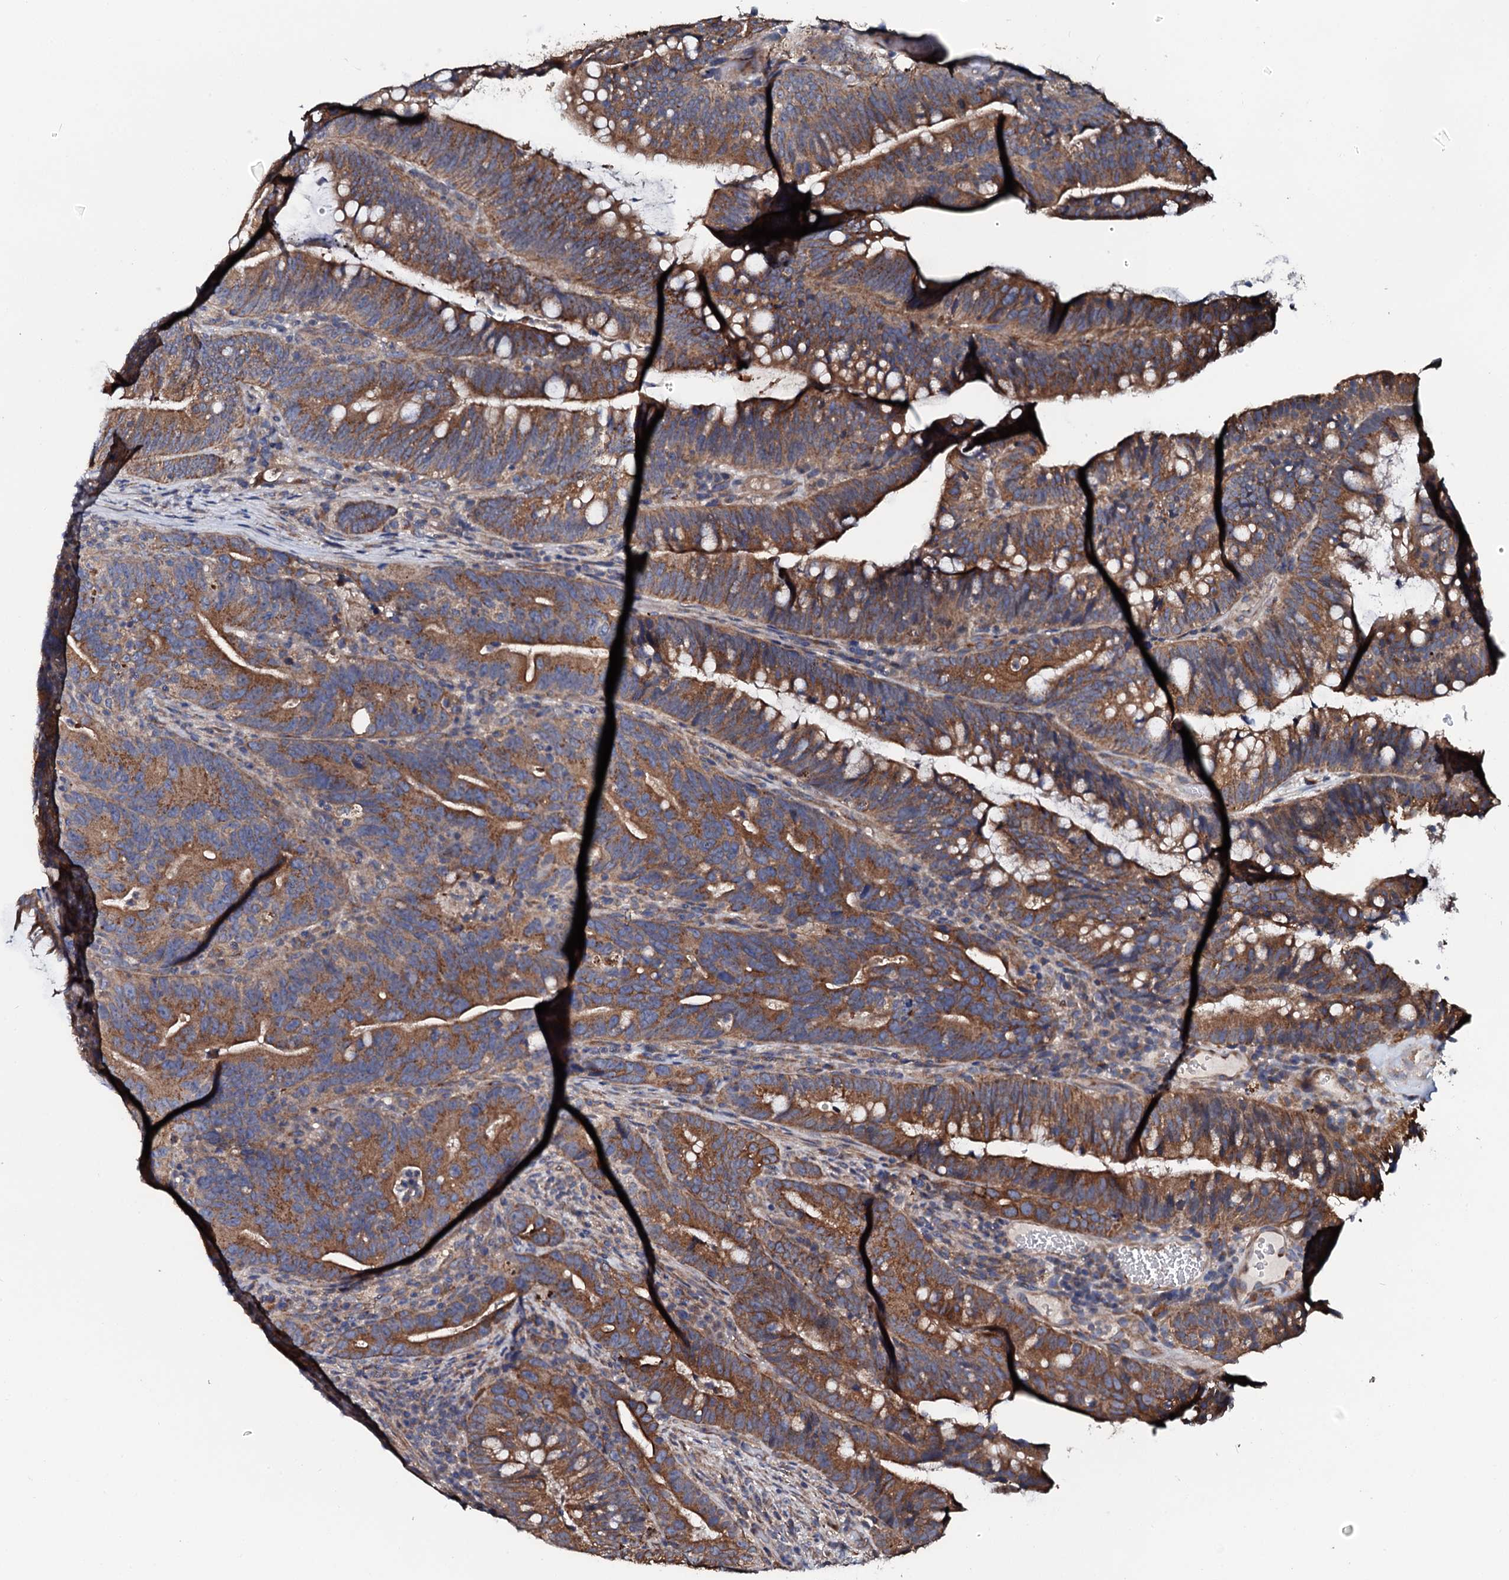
{"staining": {"intensity": "moderate", "quantity": ">75%", "location": "cytoplasmic/membranous"}, "tissue": "colorectal cancer", "cell_type": "Tumor cells", "image_type": "cancer", "snomed": [{"axis": "morphology", "description": "Adenocarcinoma, NOS"}, {"axis": "topography", "description": "Colon"}], "caption": "Protein analysis of colorectal adenocarcinoma tissue shows moderate cytoplasmic/membranous staining in approximately >75% of tumor cells. (DAB IHC, brown staining for protein, blue staining for nuclei).", "gene": "GLCE", "patient": {"sex": "female", "age": 66}}